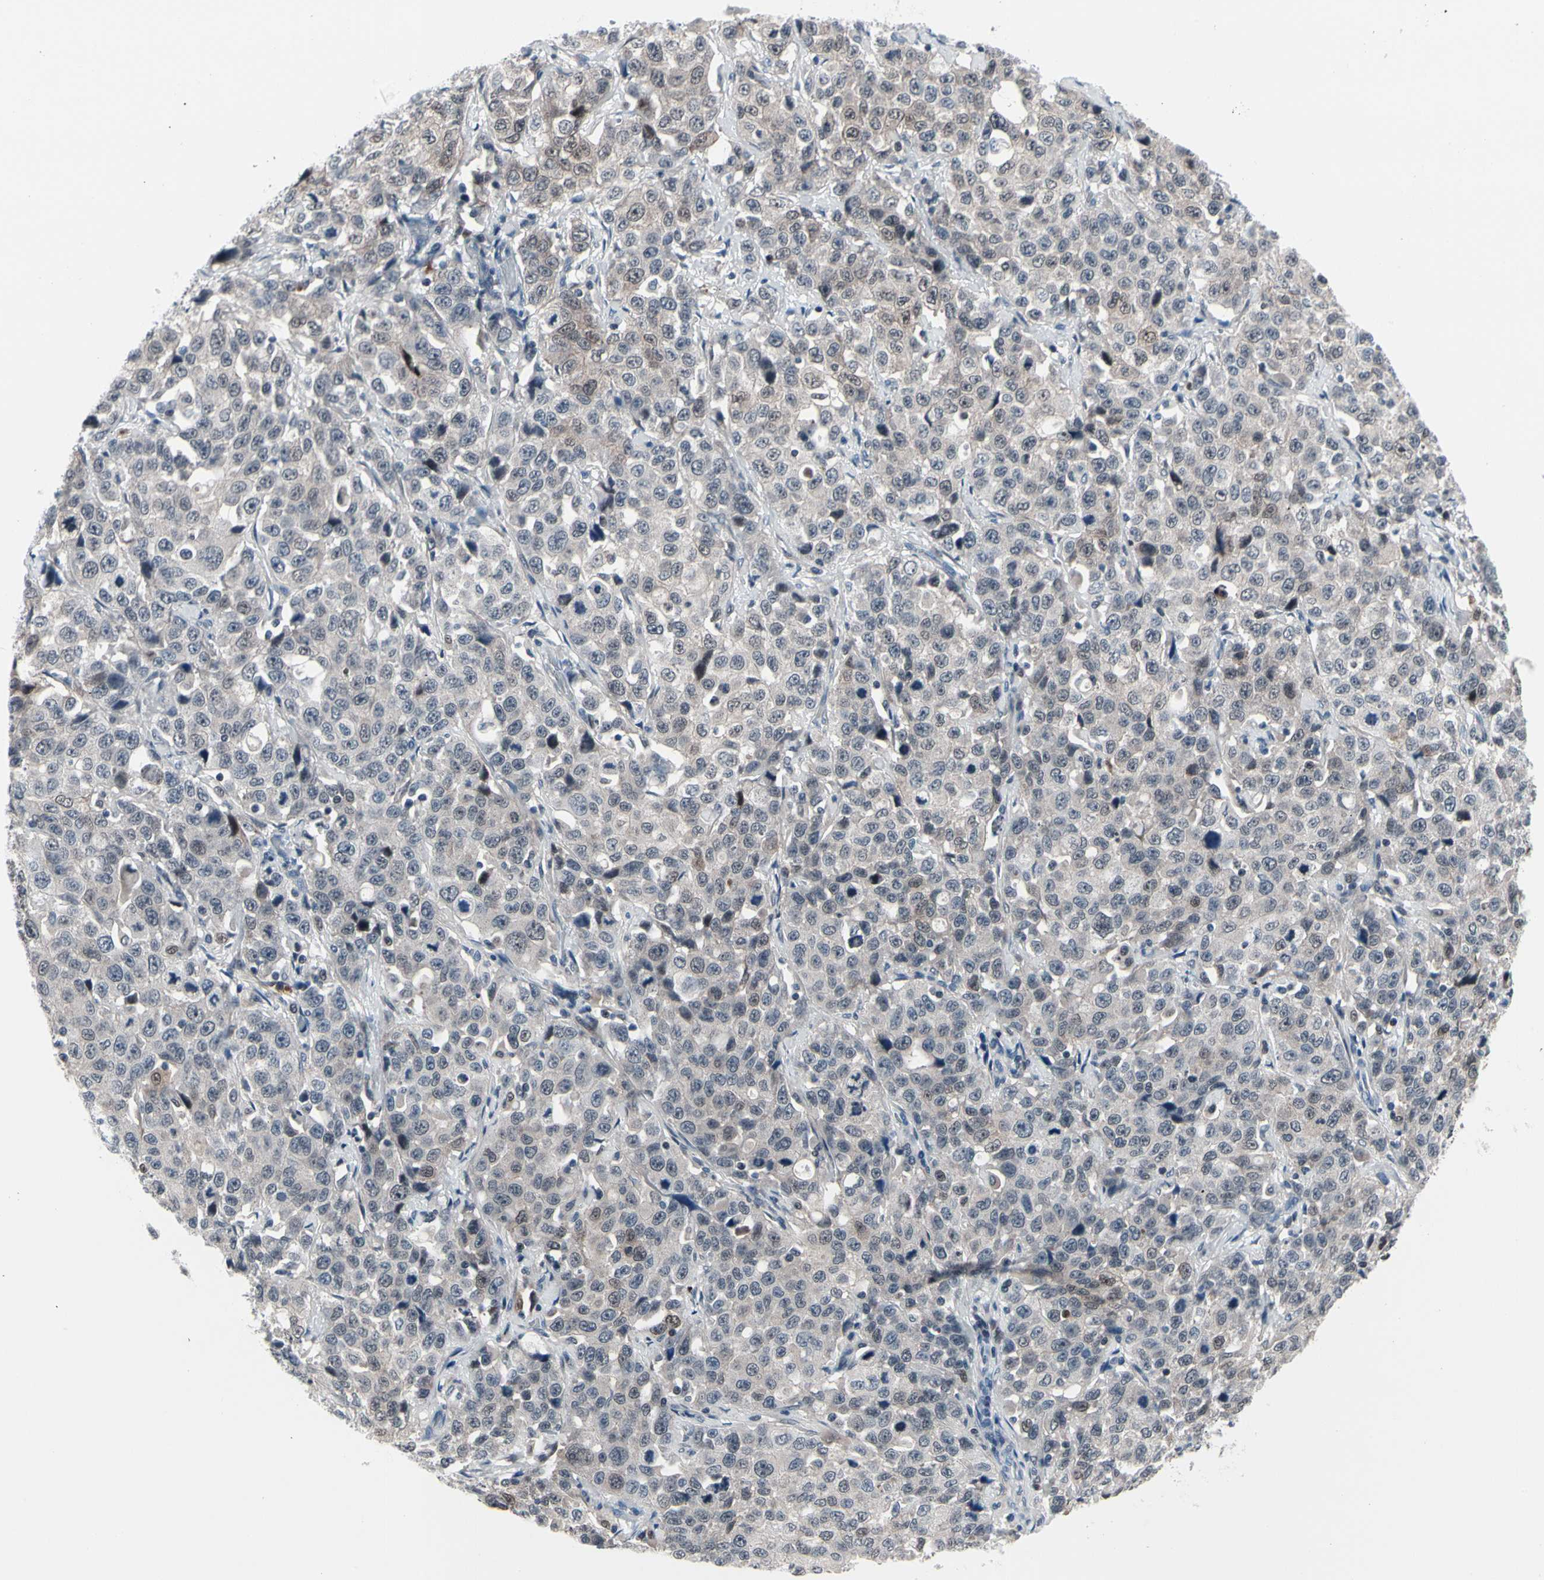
{"staining": {"intensity": "weak", "quantity": "<25%", "location": "cytoplasmic/membranous,nuclear"}, "tissue": "stomach cancer", "cell_type": "Tumor cells", "image_type": "cancer", "snomed": [{"axis": "morphology", "description": "Normal tissue, NOS"}, {"axis": "morphology", "description": "Adenocarcinoma, NOS"}, {"axis": "topography", "description": "Stomach"}], "caption": "This is an immunohistochemistry micrograph of stomach cancer (adenocarcinoma). There is no staining in tumor cells.", "gene": "TXN", "patient": {"sex": "male", "age": 48}}